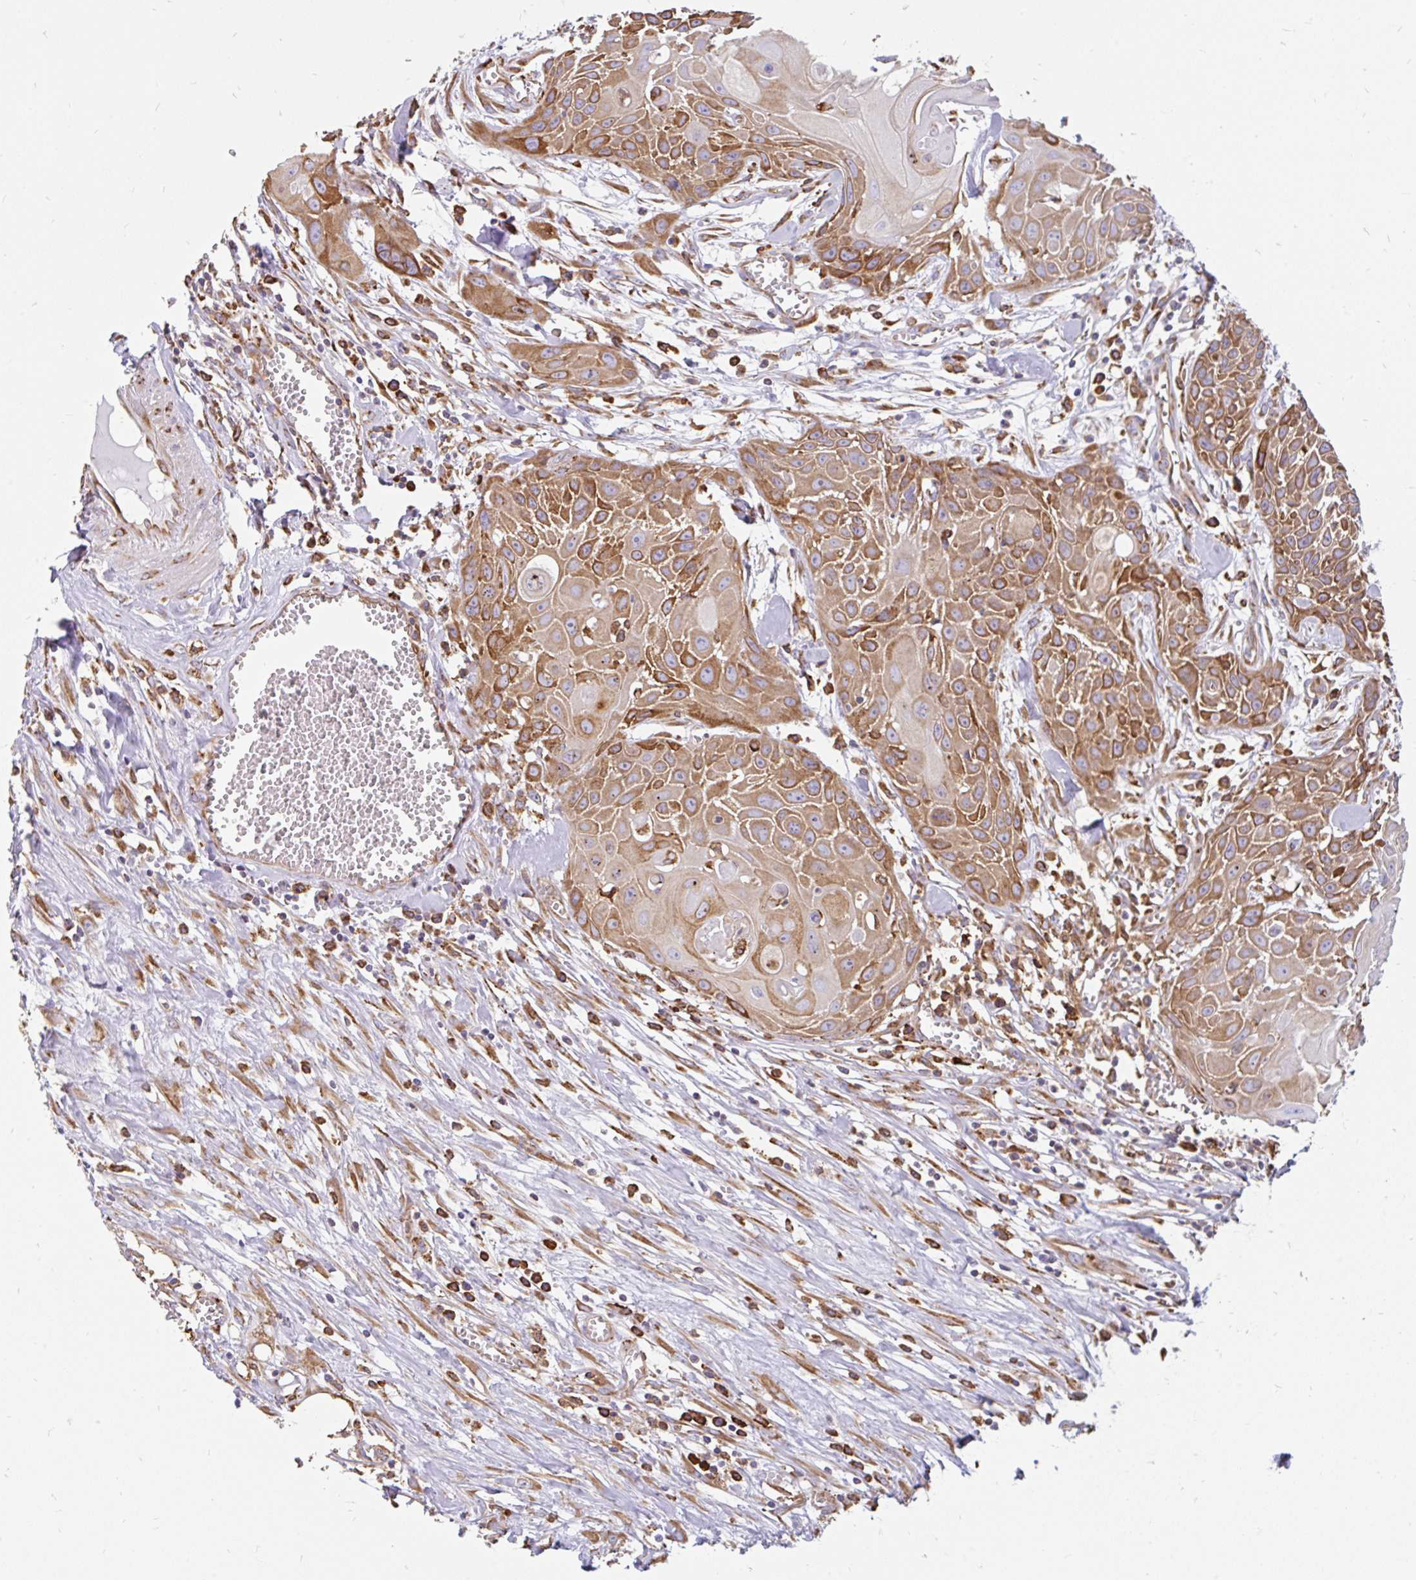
{"staining": {"intensity": "moderate", "quantity": ">75%", "location": "cytoplasmic/membranous"}, "tissue": "head and neck cancer", "cell_type": "Tumor cells", "image_type": "cancer", "snomed": [{"axis": "morphology", "description": "Squamous cell carcinoma, NOS"}, {"axis": "topography", "description": "Lymph node"}, {"axis": "topography", "description": "Salivary gland"}, {"axis": "topography", "description": "Head-Neck"}], "caption": "Immunohistochemistry (IHC) image of neoplastic tissue: head and neck cancer (squamous cell carcinoma) stained using immunohistochemistry (IHC) demonstrates medium levels of moderate protein expression localized specifically in the cytoplasmic/membranous of tumor cells, appearing as a cytoplasmic/membranous brown color.", "gene": "EML5", "patient": {"sex": "female", "age": 74}}